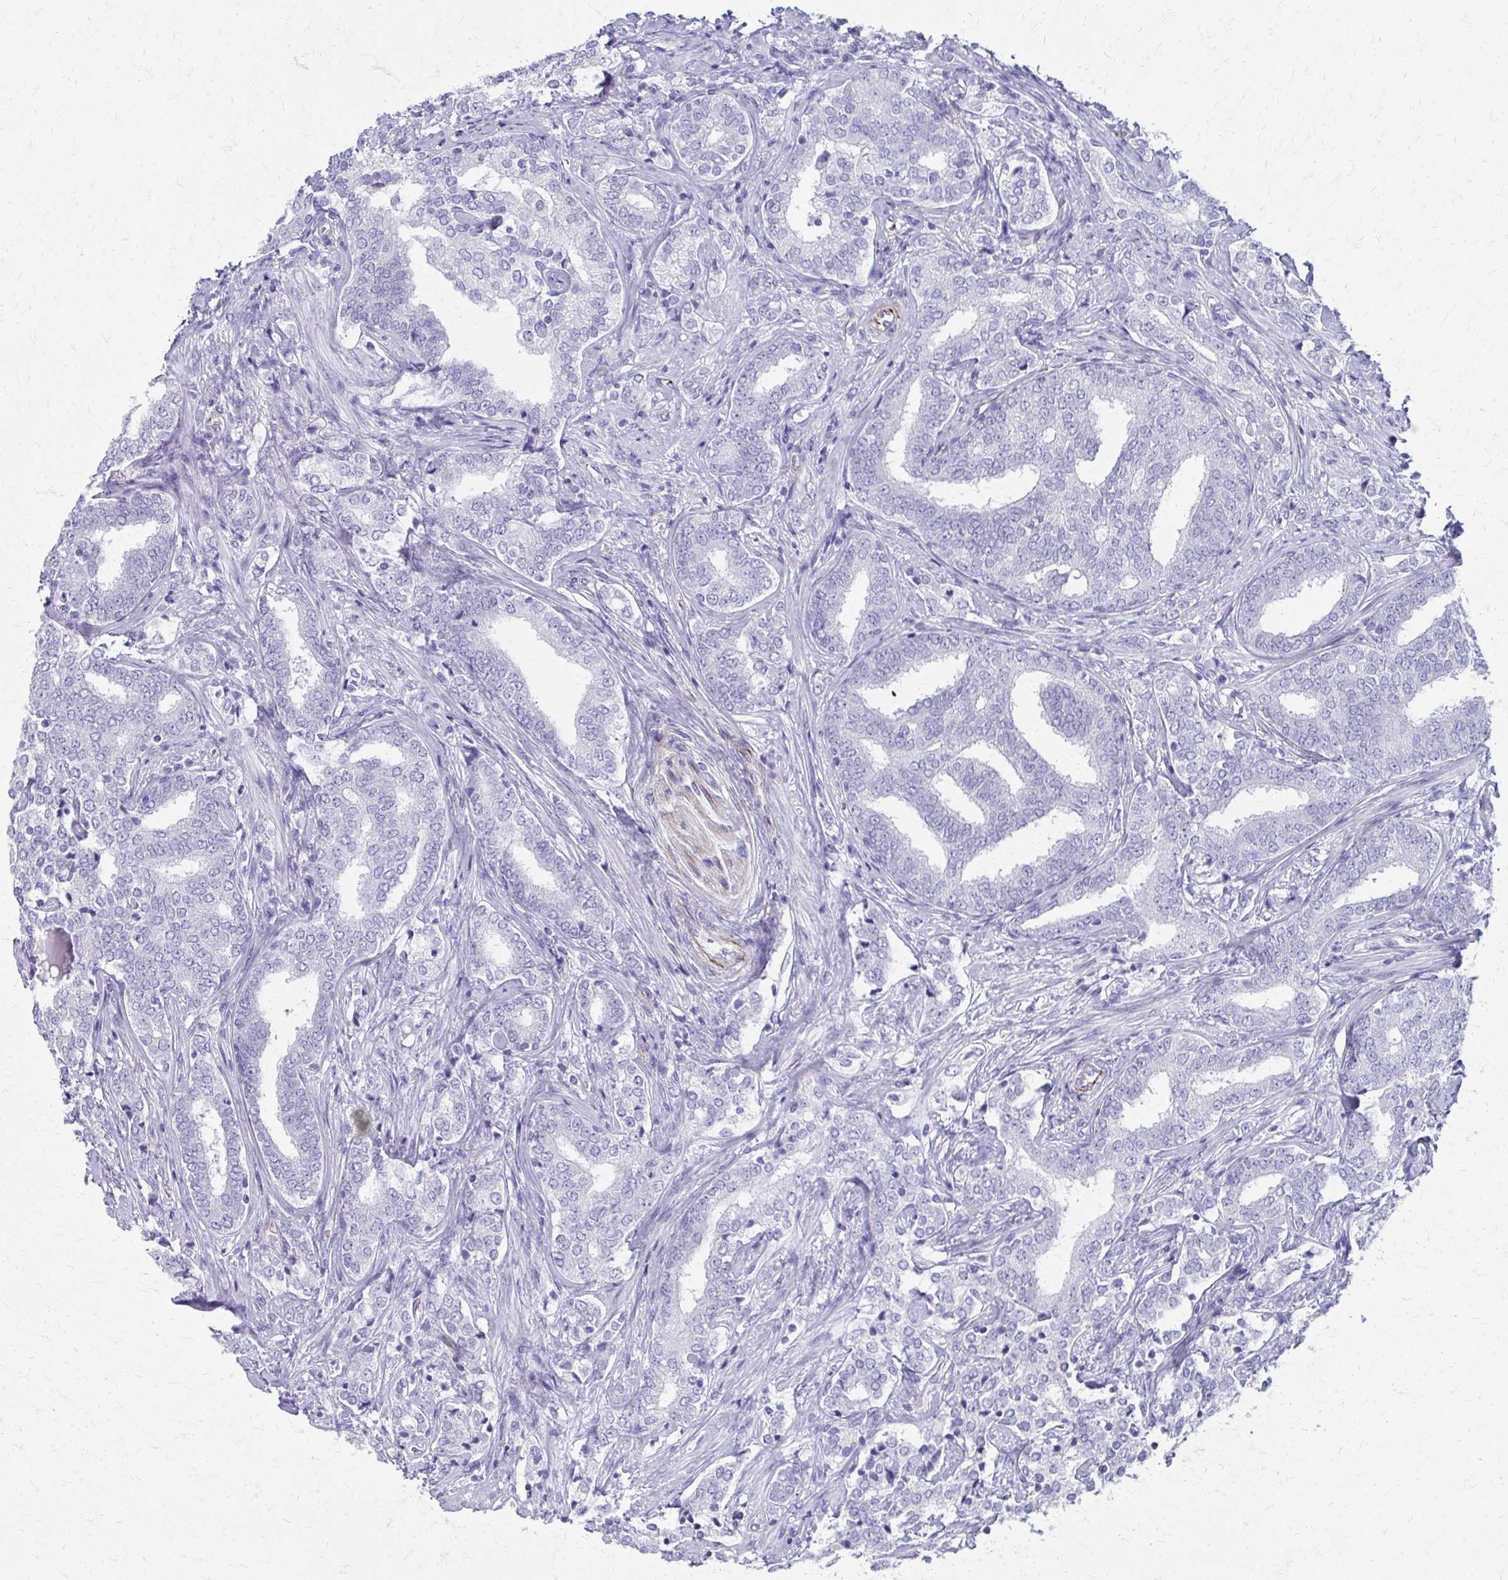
{"staining": {"intensity": "negative", "quantity": "none", "location": "none"}, "tissue": "prostate cancer", "cell_type": "Tumor cells", "image_type": "cancer", "snomed": [{"axis": "morphology", "description": "Adenocarcinoma, High grade"}, {"axis": "topography", "description": "Prostate"}], "caption": "The immunohistochemistry micrograph has no significant expression in tumor cells of high-grade adenocarcinoma (prostate) tissue.", "gene": "TRIM6", "patient": {"sex": "male", "age": 72}}